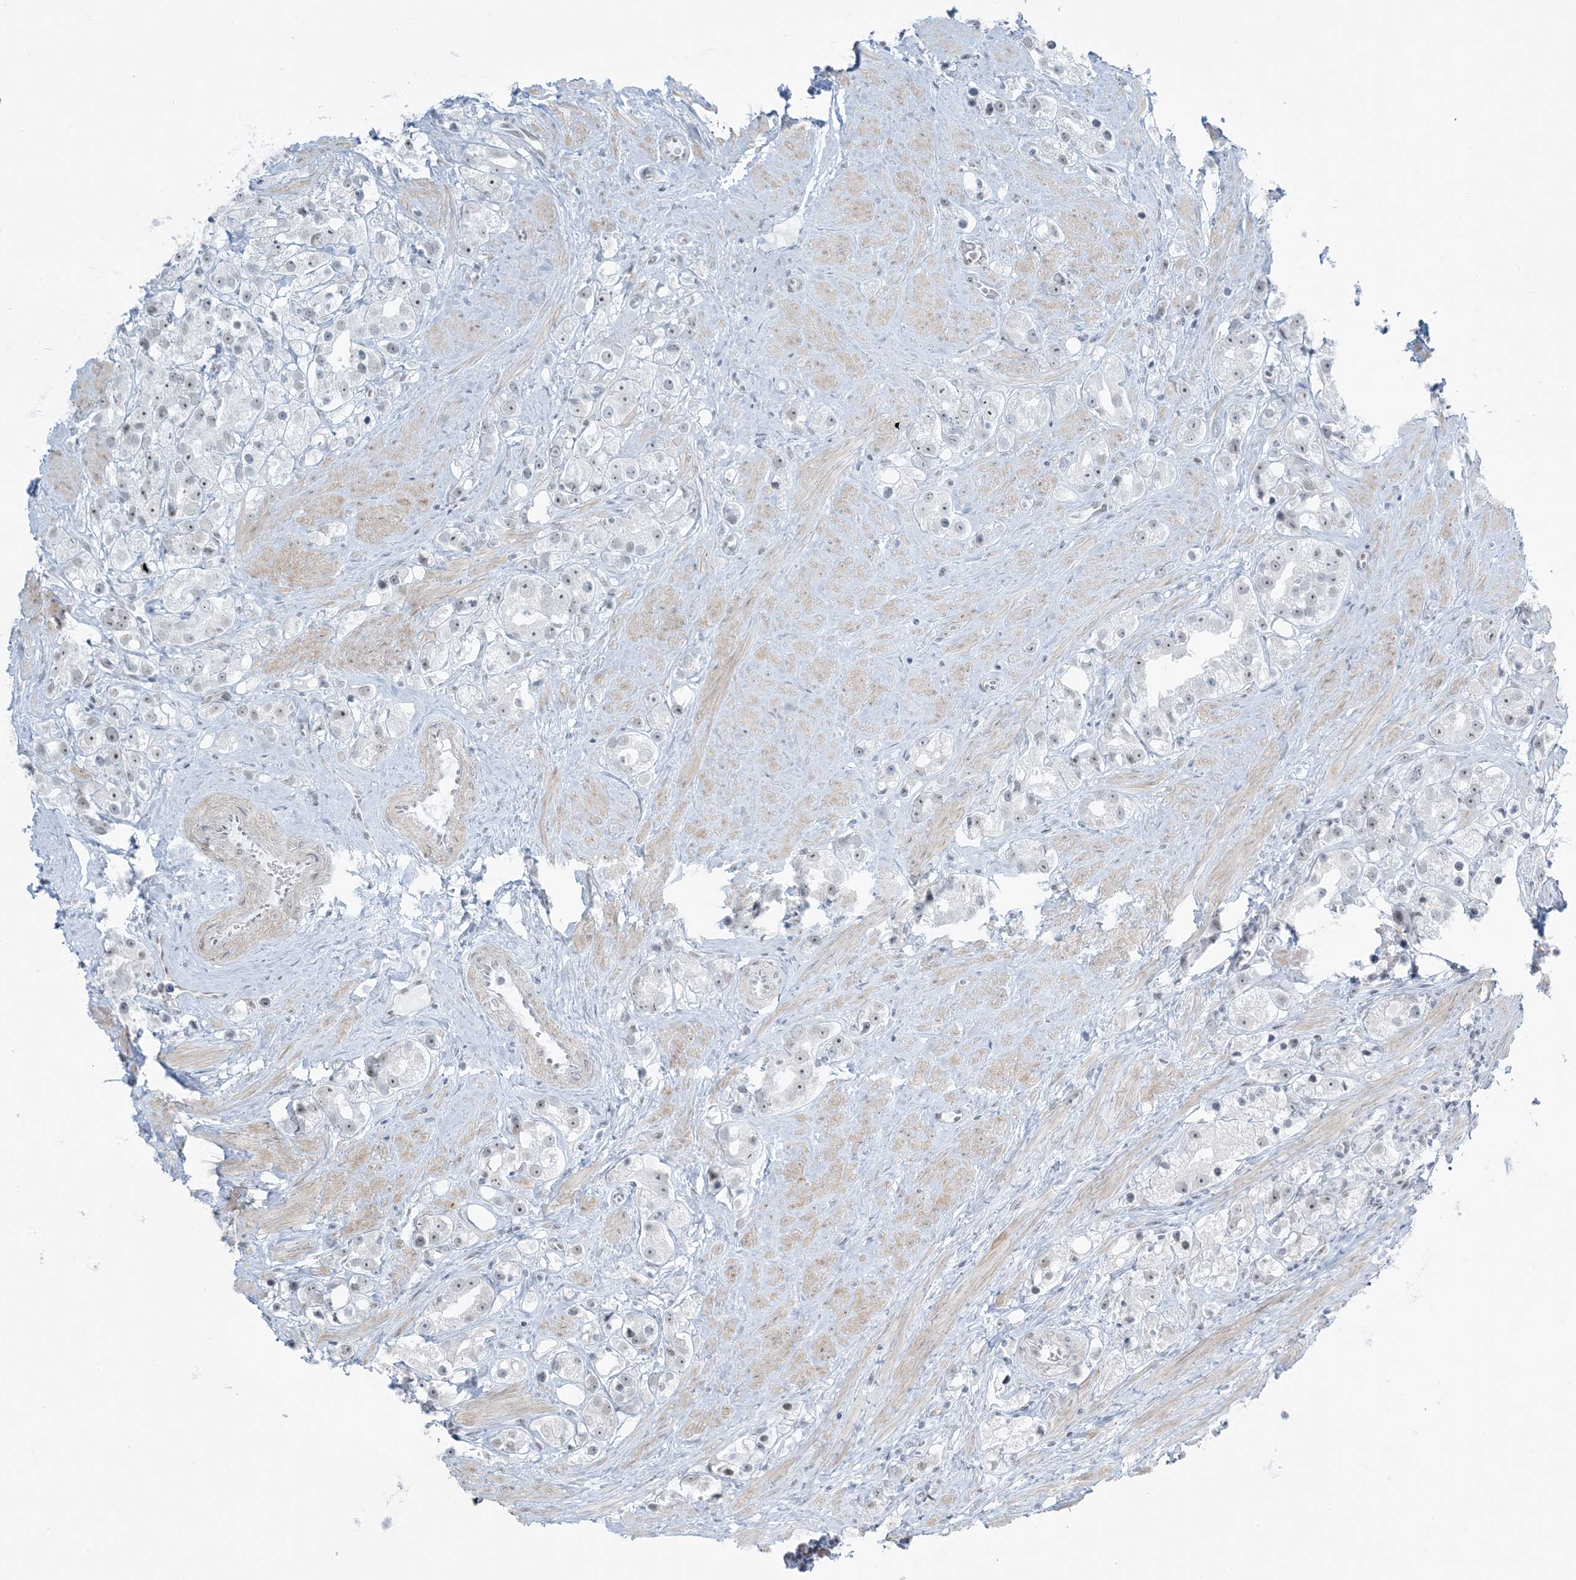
{"staining": {"intensity": "weak", "quantity": "25%-75%", "location": "nuclear"}, "tissue": "prostate cancer", "cell_type": "Tumor cells", "image_type": "cancer", "snomed": [{"axis": "morphology", "description": "Adenocarcinoma, NOS"}, {"axis": "topography", "description": "Prostate"}], "caption": "Tumor cells demonstrate weak nuclear expression in approximately 25%-75% of cells in prostate cancer (adenocarcinoma).", "gene": "ZNF787", "patient": {"sex": "male", "age": 79}}